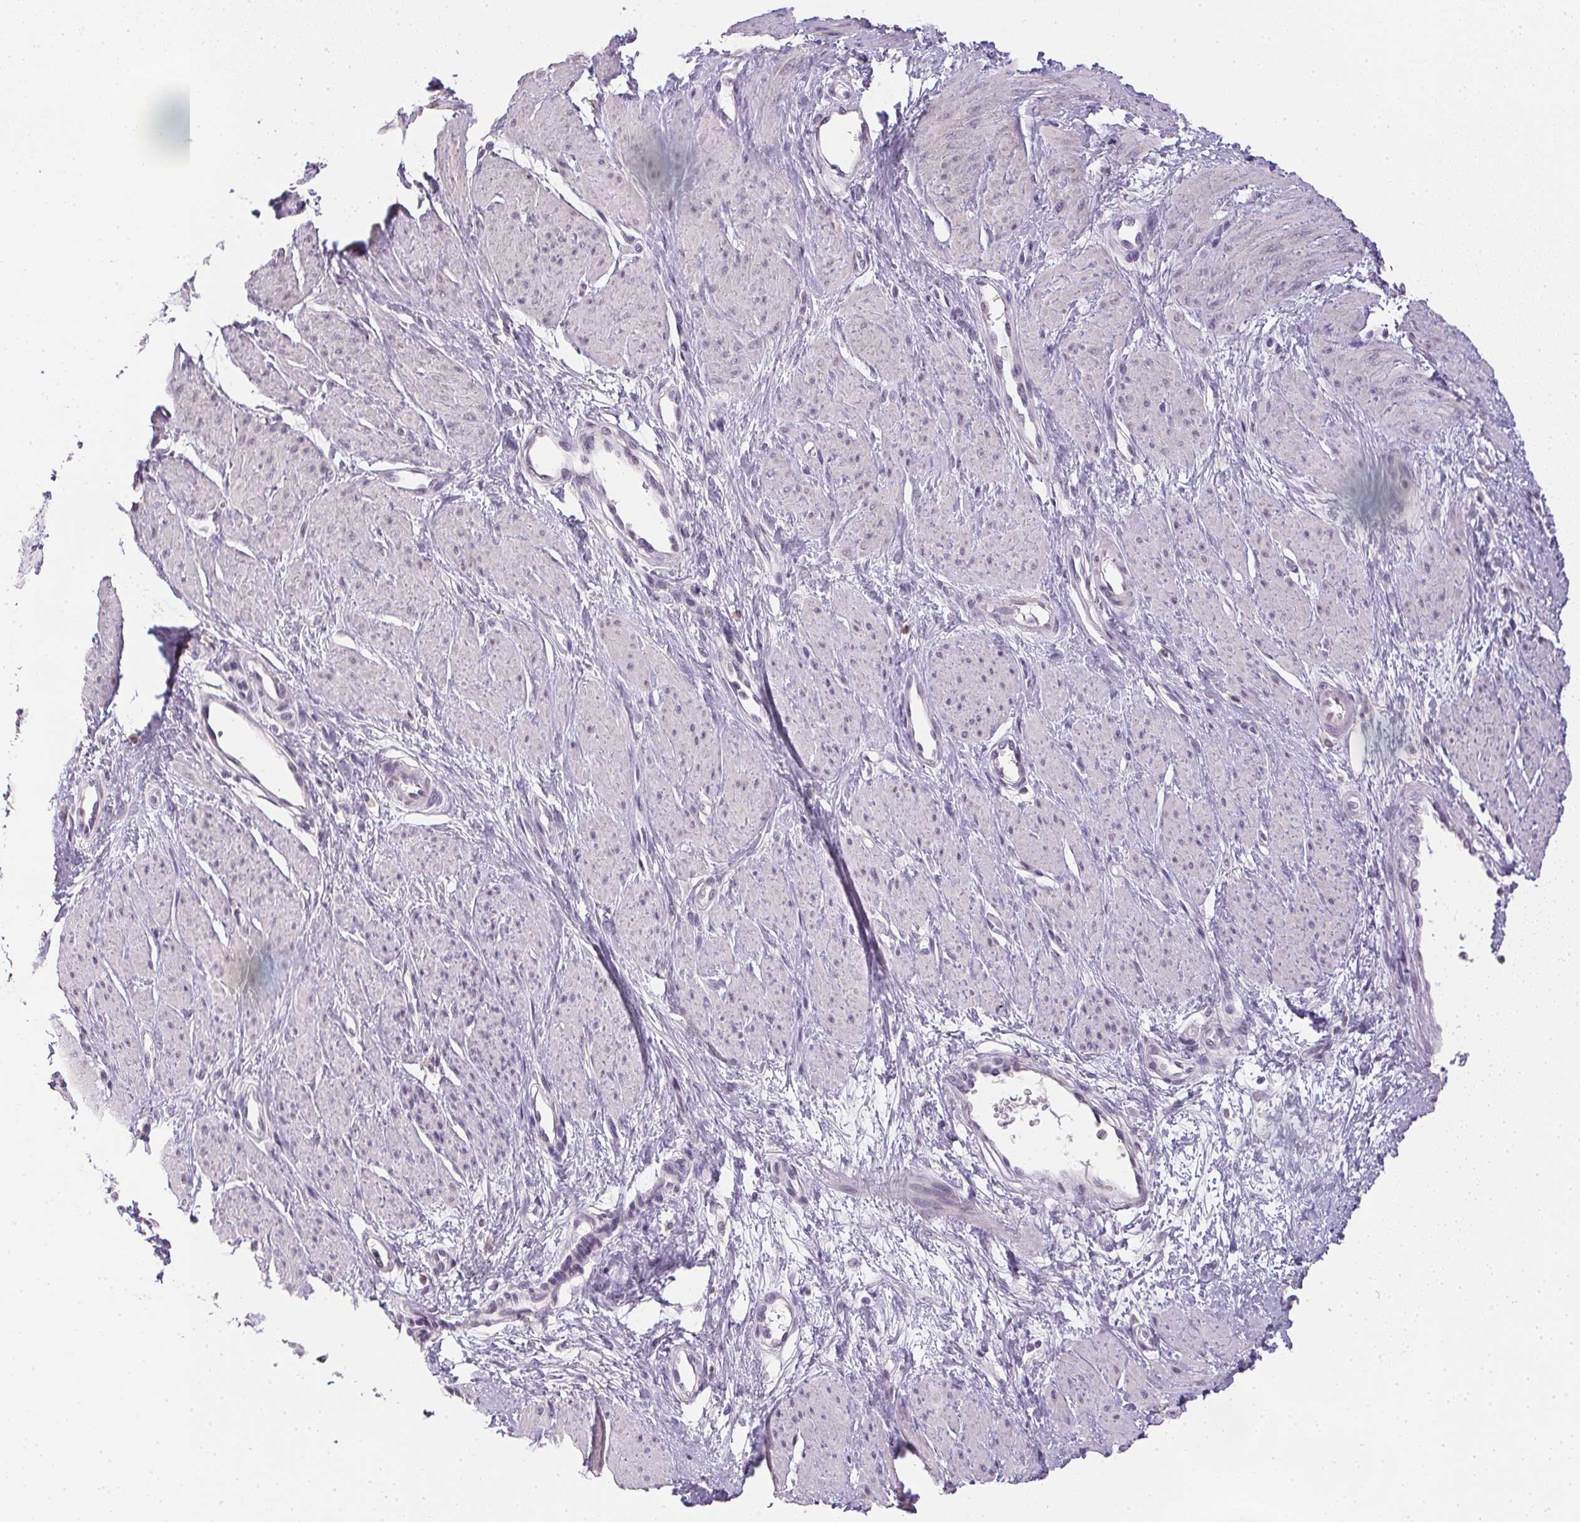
{"staining": {"intensity": "negative", "quantity": "none", "location": "none"}, "tissue": "smooth muscle", "cell_type": "Smooth muscle cells", "image_type": "normal", "snomed": [{"axis": "morphology", "description": "Normal tissue, NOS"}, {"axis": "topography", "description": "Smooth muscle"}, {"axis": "topography", "description": "Uterus"}], "caption": "Photomicrograph shows no significant protein expression in smooth muscle cells of unremarkable smooth muscle. (Stains: DAB (3,3'-diaminobenzidine) immunohistochemistry with hematoxylin counter stain, Microscopy: brightfield microscopy at high magnification).", "gene": "PPY", "patient": {"sex": "female", "age": 39}}